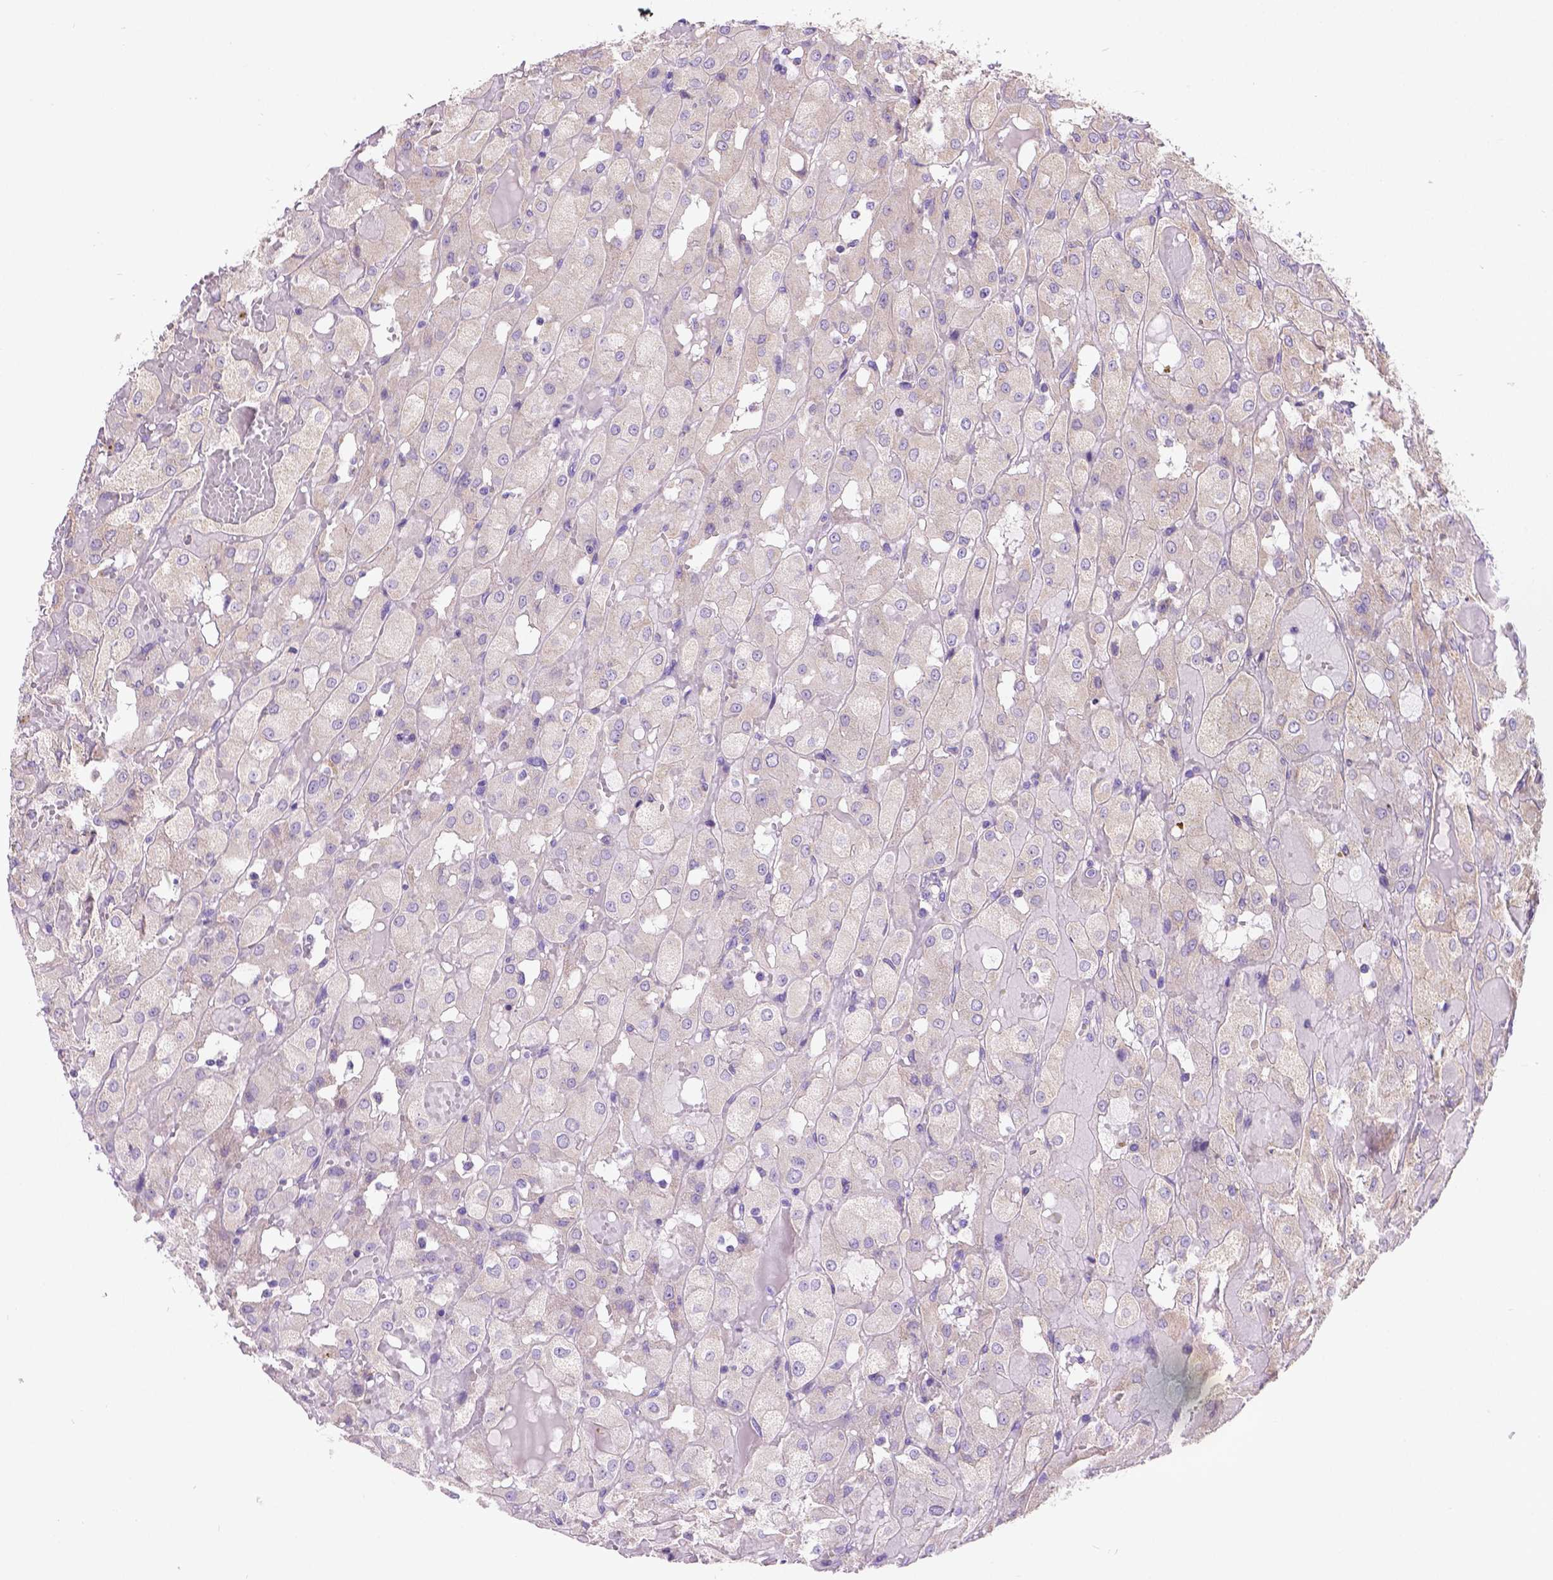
{"staining": {"intensity": "negative", "quantity": "none", "location": "none"}, "tissue": "renal cancer", "cell_type": "Tumor cells", "image_type": "cancer", "snomed": [{"axis": "morphology", "description": "Adenocarcinoma, NOS"}, {"axis": "topography", "description": "Kidney"}], "caption": "Micrograph shows no significant protein positivity in tumor cells of renal adenocarcinoma.", "gene": "CSPG5", "patient": {"sex": "male", "age": 72}}